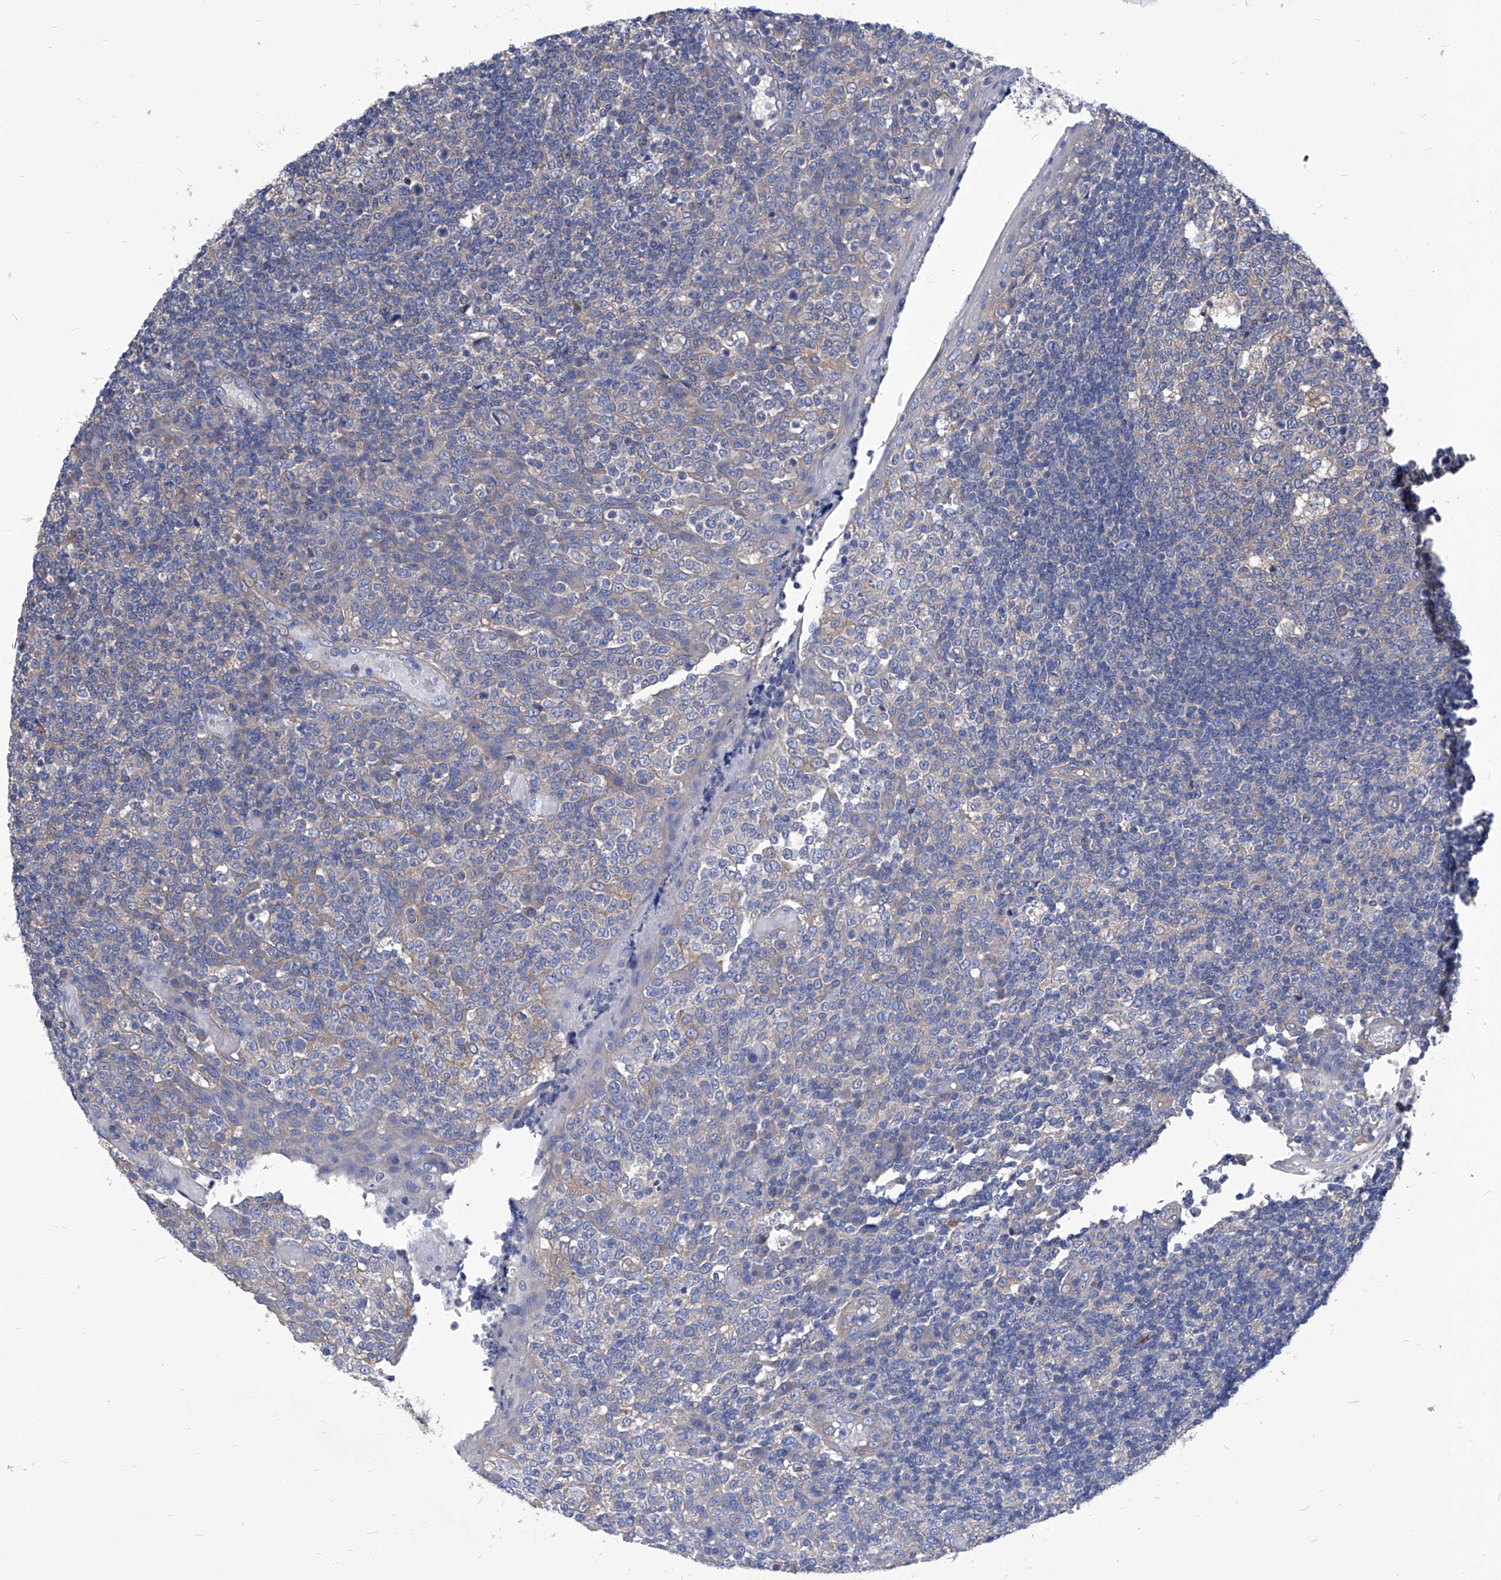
{"staining": {"intensity": "negative", "quantity": "none", "location": "none"}, "tissue": "tonsil", "cell_type": "Germinal center cells", "image_type": "normal", "snomed": [{"axis": "morphology", "description": "Normal tissue, NOS"}, {"axis": "topography", "description": "Tonsil"}], "caption": "This histopathology image is of benign tonsil stained with immunohistochemistry to label a protein in brown with the nuclei are counter-stained blue. There is no staining in germinal center cells. The staining was performed using DAB to visualize the protein expression in brown, while the nuclei were stained in blue with hematoxylin (Magnification: 20x).", "gene": "XPNPEP1", "patient": {"sex": "female", "age": 19}}